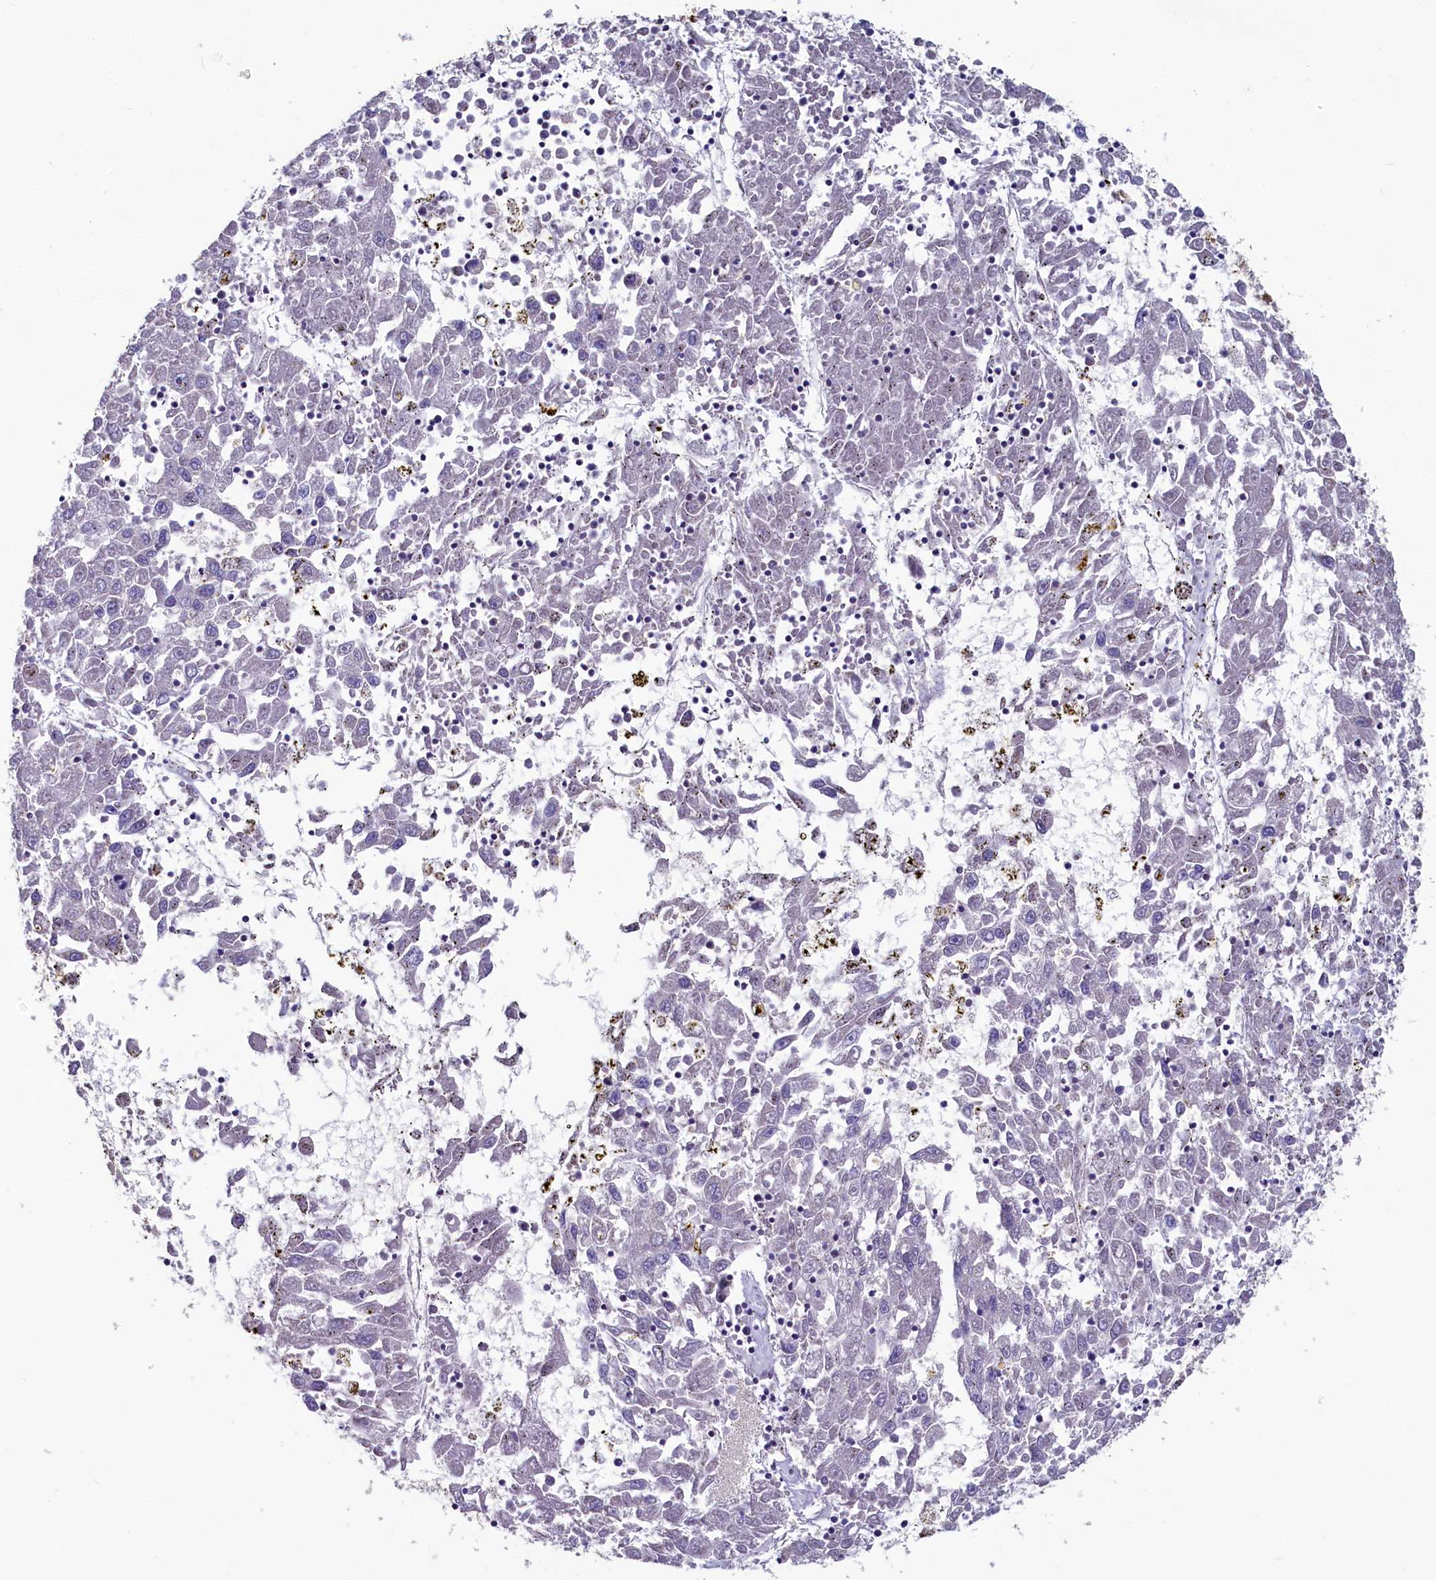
{"staining": {"intensity": "negative", "quantity": "none", "location": "none"}, "tissue": "liver cancer", "cell_type": "Tumor cells", "image_type": "cancer", "snomed": [{"axis": "morphology", "description": "Carcinoma, Hepatocellular, NOS"}, {"axis": "topography", "description": "Liver"}], "caption": "Immunohistochemistry histopathology image of human liver cancer (hepatocellular carcinoma) stained for a protein (brown), which reveals no staining in tumor cells.", "gene": "SPATA2L", "patient": {"sex": "male", "age": 49}}